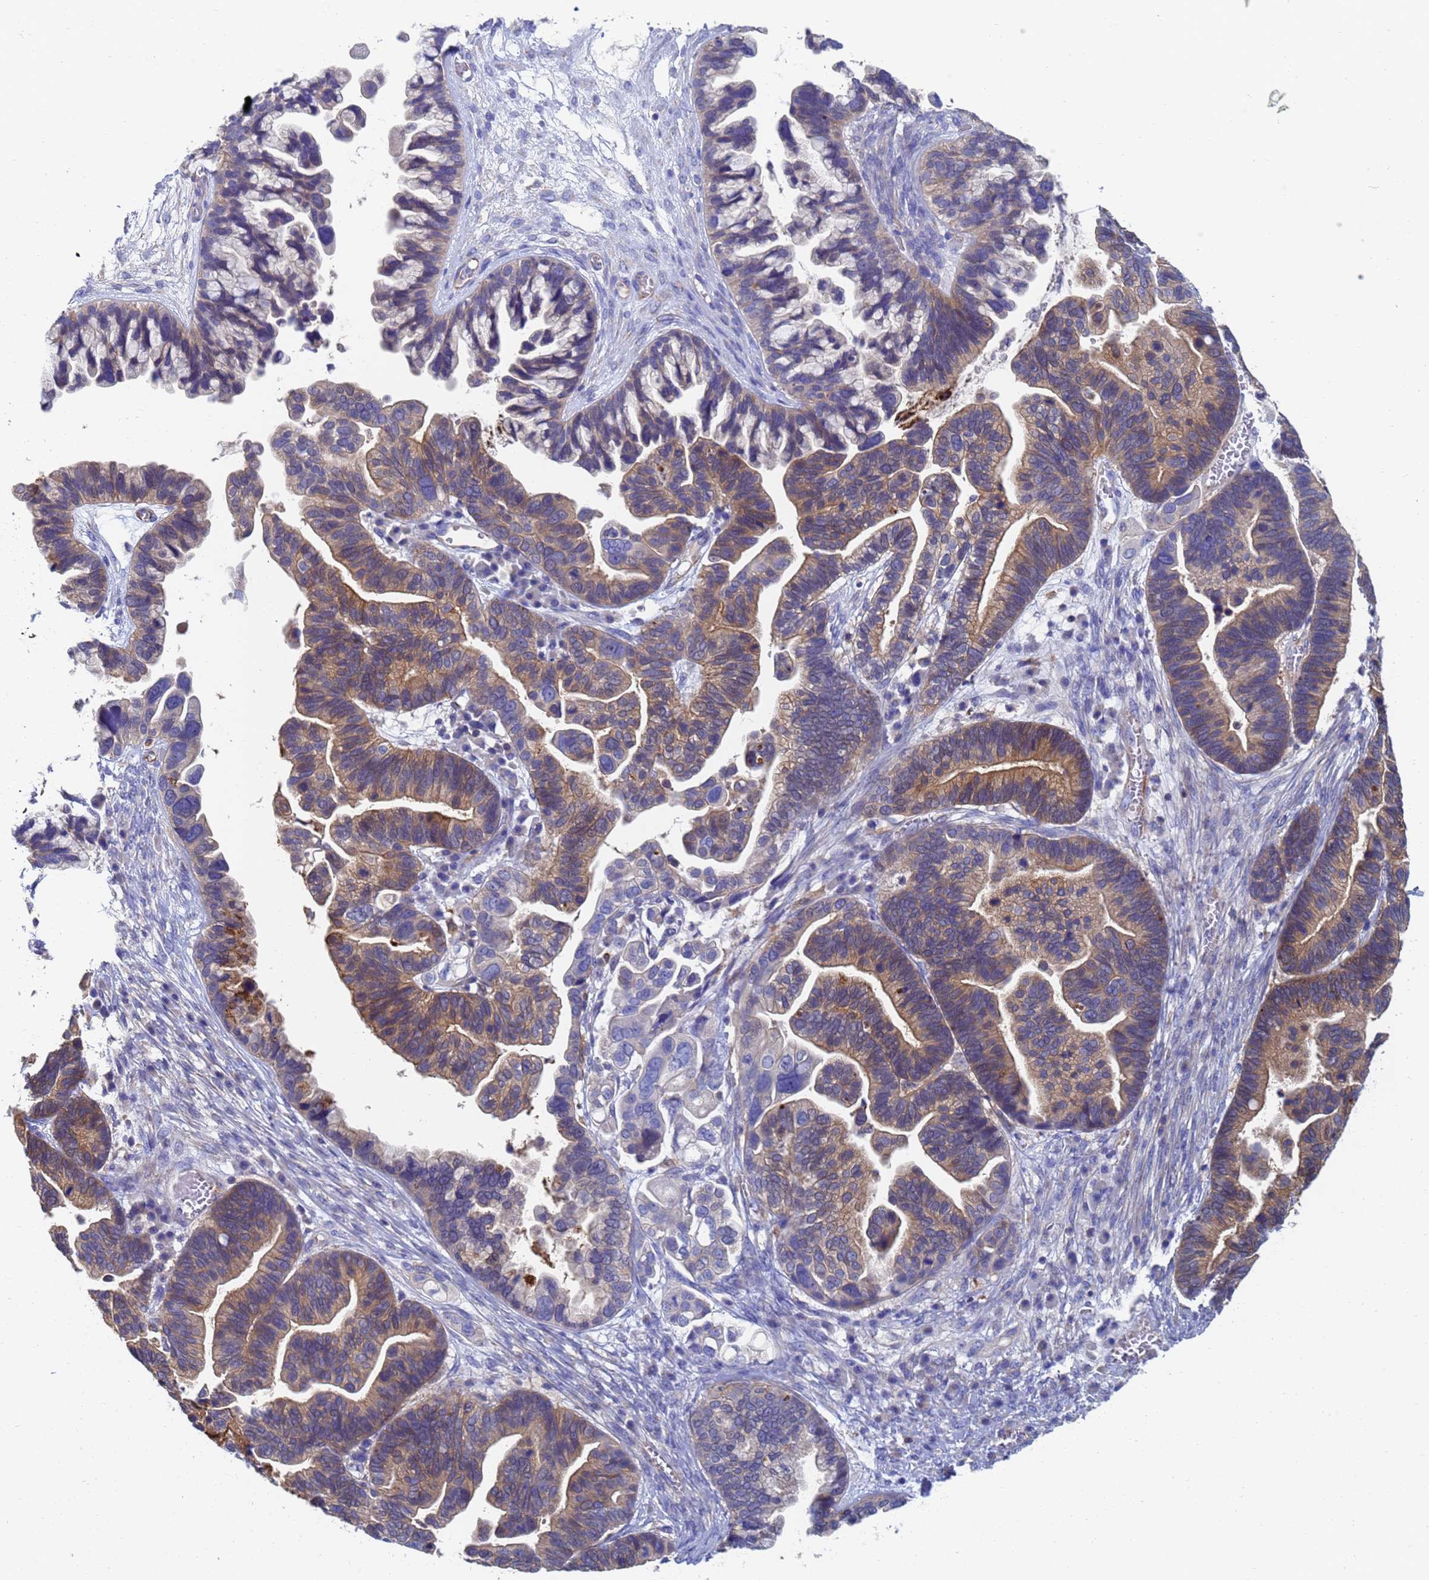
{"staining": {"intensity": "moderate", "quantity": ">75%", "location": "cytoplasmic/membranous"}, "tissue": "ovarian cancer", "cell_type": "Tumor cells", "image_type": "cancer", "snomed": [{"axis": "morphology", "description": "Cystadenocarcinoma, serous, NOS"}, {"axis": "topography", "description": "Ovary"}], "caption": "Immunohistochemical staining of human ovarian serous cystadenocarcinoma demonstrates moderate cytoplasmic/membranous protein positivity in about >75% of tumor cells.", "gene": "GCHFR", "patient": {"sex": "female", "age": 56}}